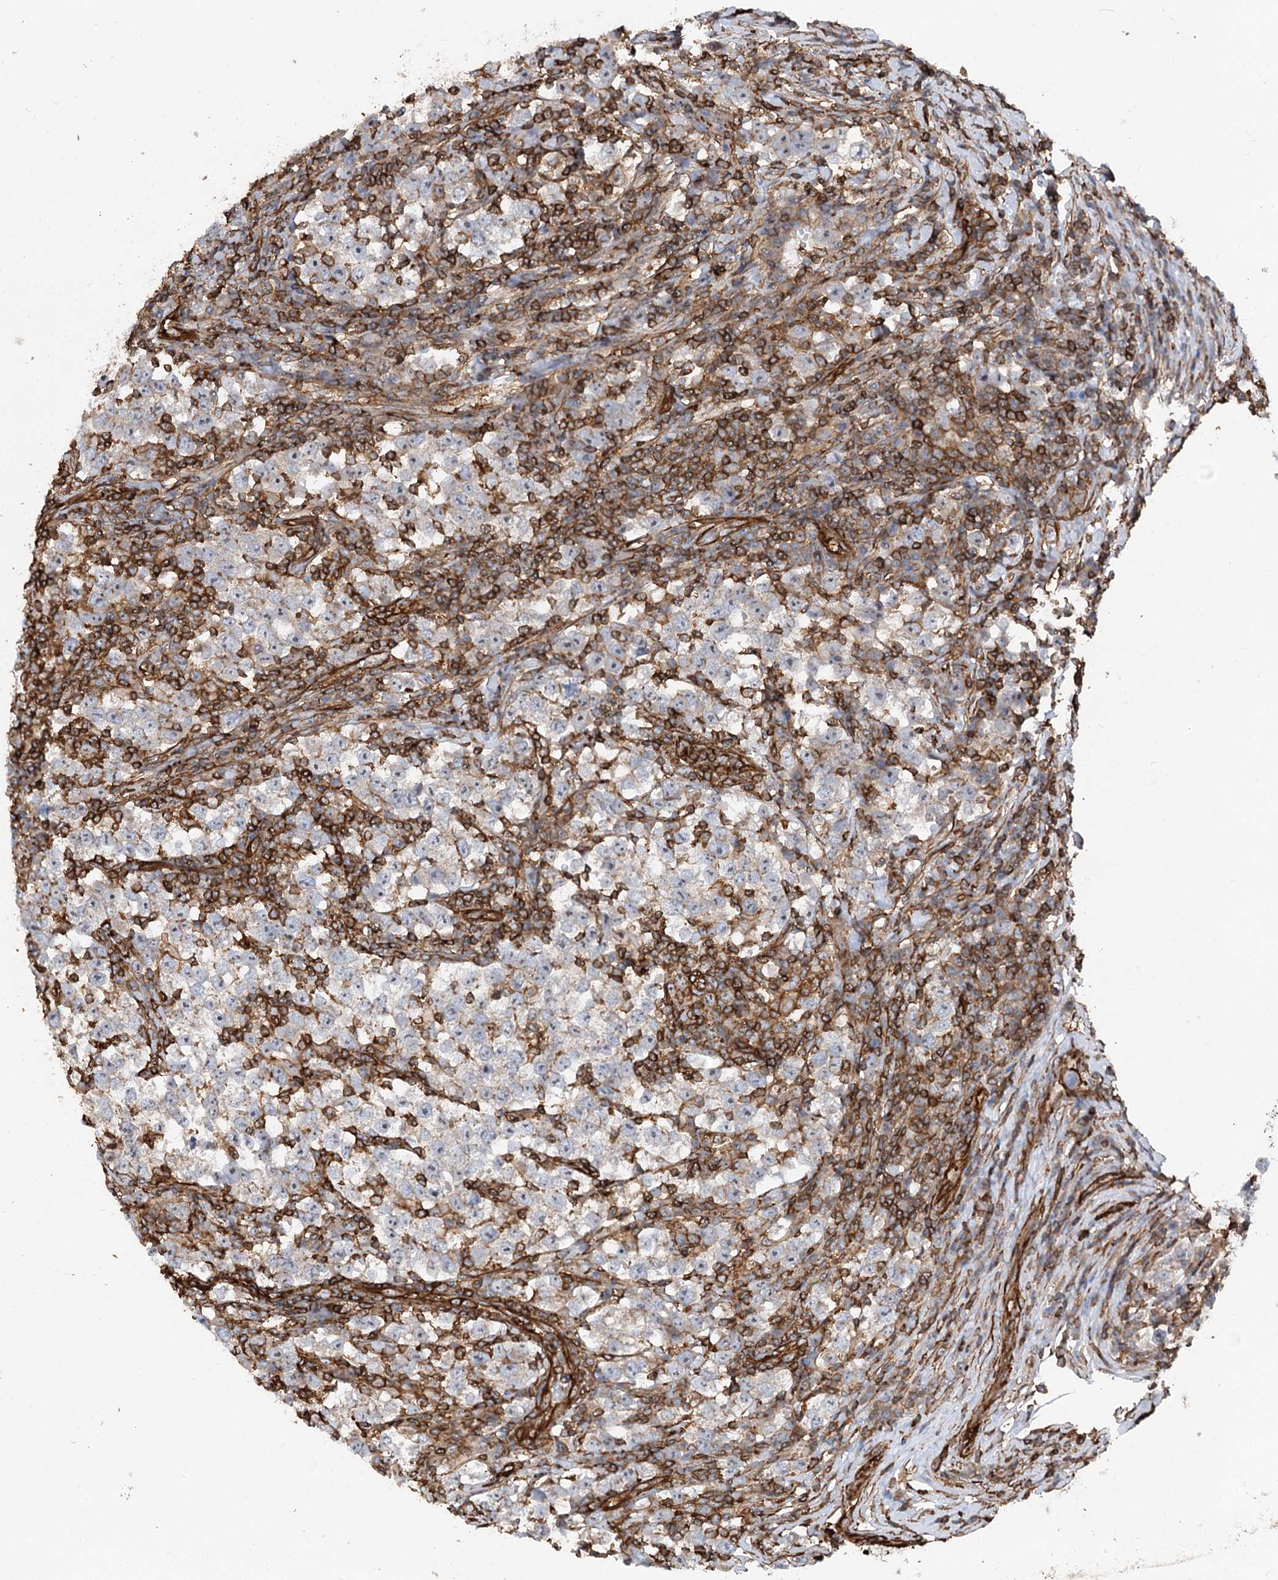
{"staining": {"intensity": "negative", "quantity": "none", "location": "none"}, "tissue": "testis cancer", "cell_type": "Tumor cells", "image_type": "cancer", "snomed": [{"axis": "morphology", "description": "Normal tissue, NOS"}, {"axis": "morphology", "description": "Seminoma, NOS"}, {"axis": "topography", "description": "Testis"}], "caption": "Immunohistochemistry (IHC) image of neoplastic tissue: human testis cancer stained with DAB exhibits no significant protein staining in tumor cells.", "gene": "WDR36", "patient": {"sex": "male", "age": 43}}